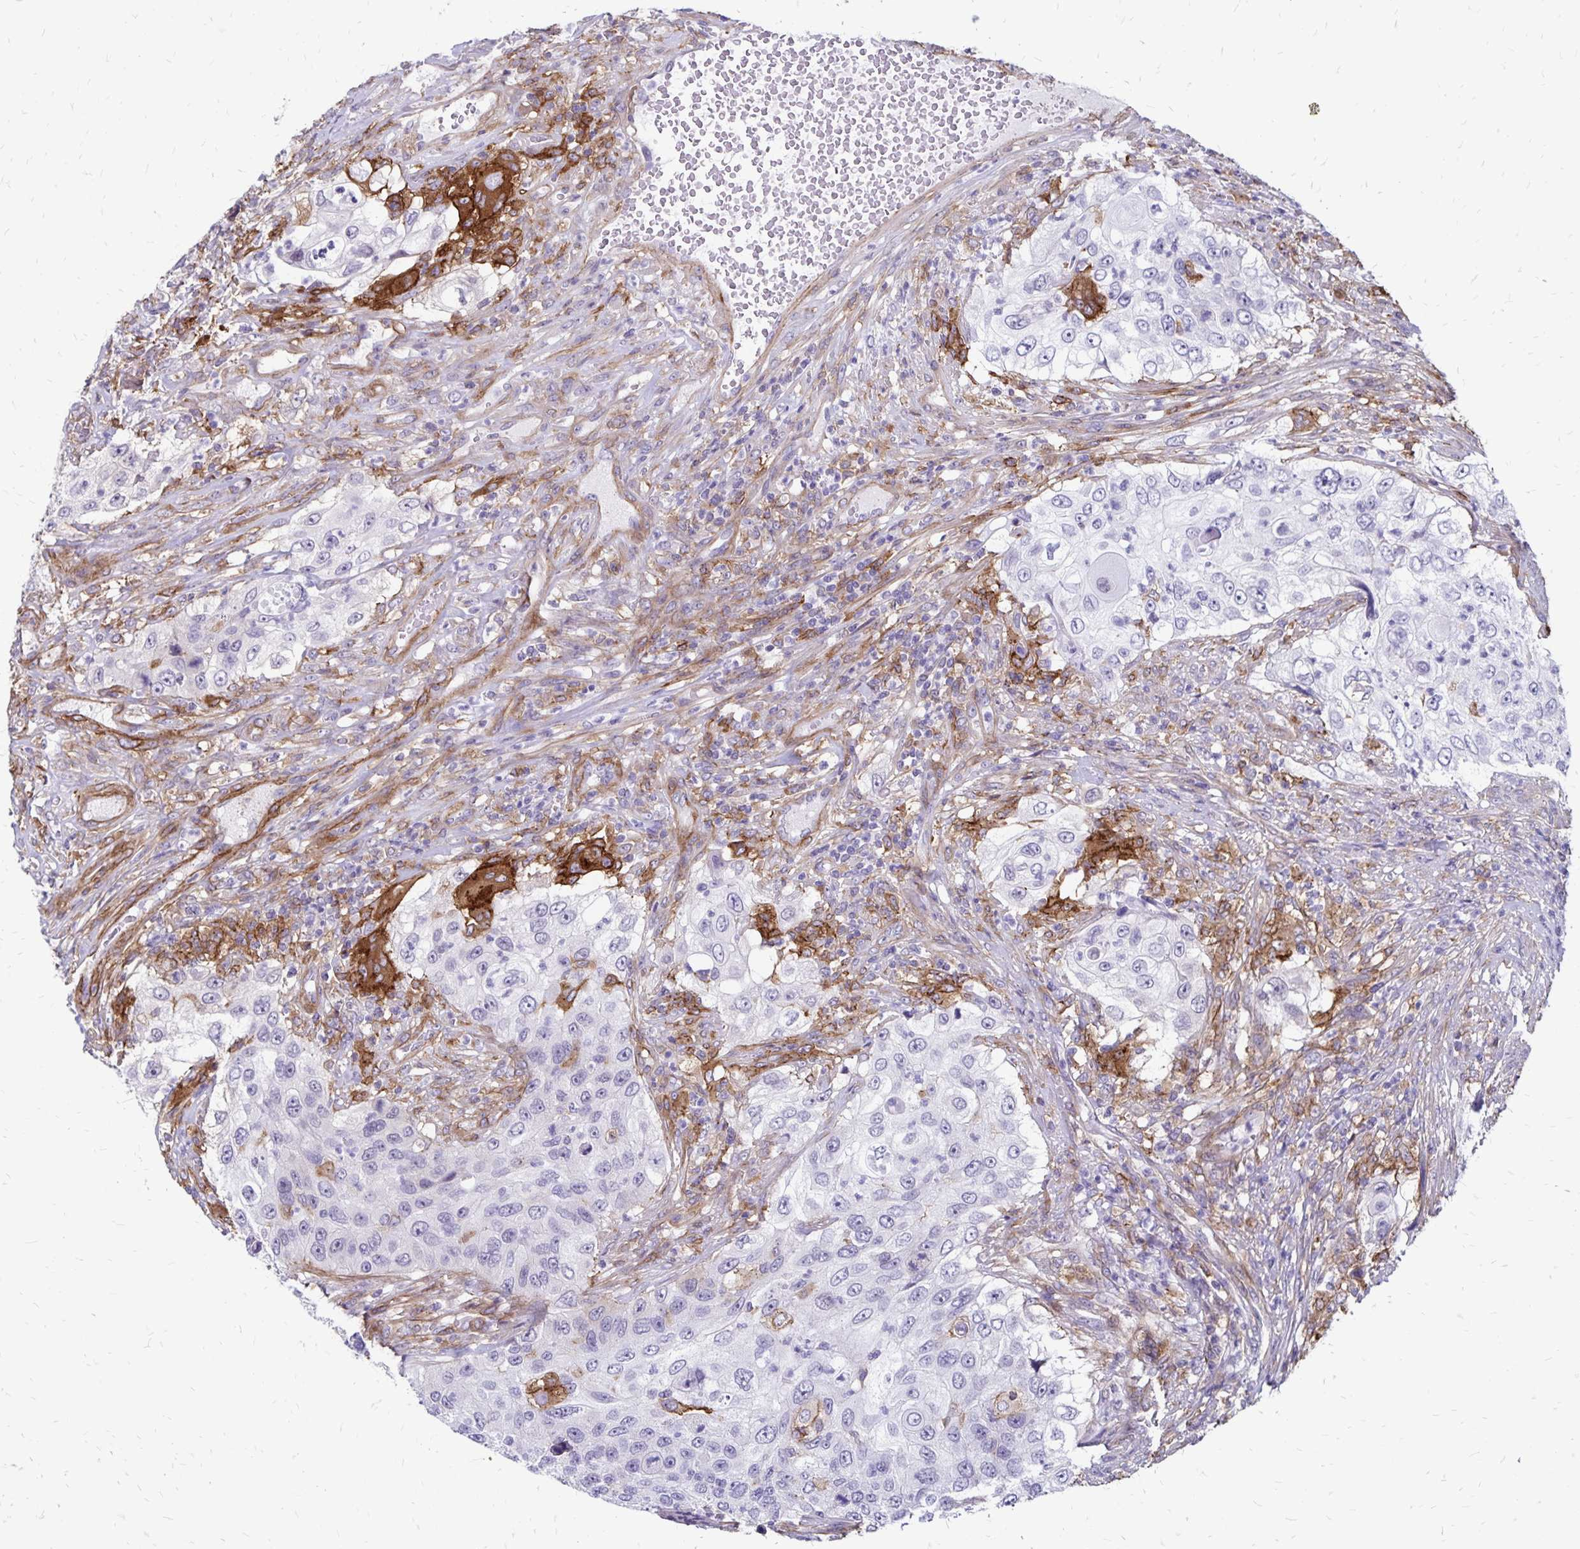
{"staining": {"intensity": "negative", "quantity": "none", "location": "none"}, "tissue": "urothelial cancer", "cell_type": "Tumor cells", "image_type": "cancer", "snomed": [{"axis": "morphology", "description": "Urothelial carcinoma, High grade"}, {"axis": "topography", "description": "Urinary bladder"}], "caption": "Tumor cells show no significant protein staining in urothelial cancer.", "gene": "TNS3", "patient": {"sex": "female", "age": 60}}